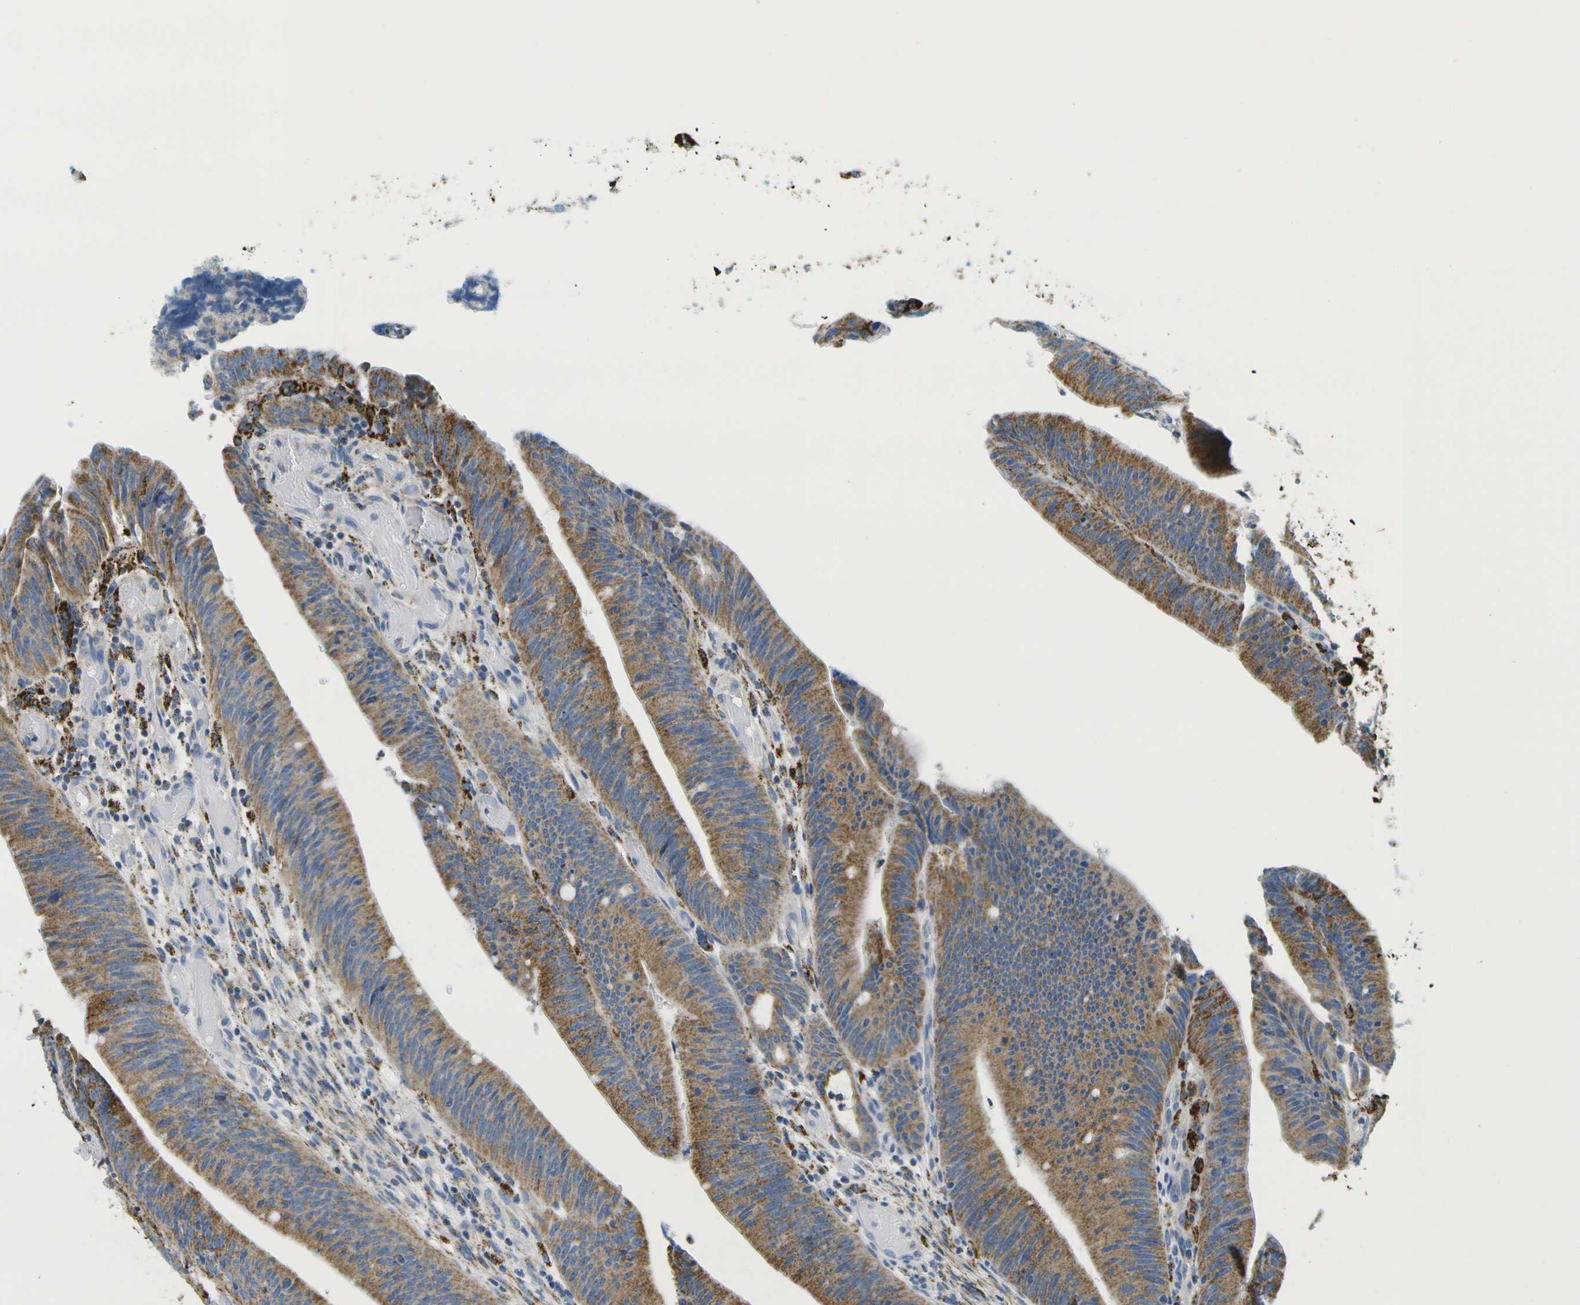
{"staining": {"intensity": "moderate", "quantity": ">75%", "location": "cytoplasmic/membranous"}, "tissue": "colorectal cancer", "cell_type": "Tumor cells", "image_type": "cancer", "snomed": [{"axis": "morphology", "description": "Normal tissue, NOS"}, {"axis": "morphology", "description": "Adenocarcinoma, NOS"}, {"axis": "topography", "description": "Rectum"}], "caption": "High-power microscopy captured an immunohistochemistry image of adenocarcinoma (colorectal), revealing moderate cytoplasmic/membranous staining in about >75% of tumor cells.", "gene": "HLCS", "patient": {"sex": "female", "age": 66}}